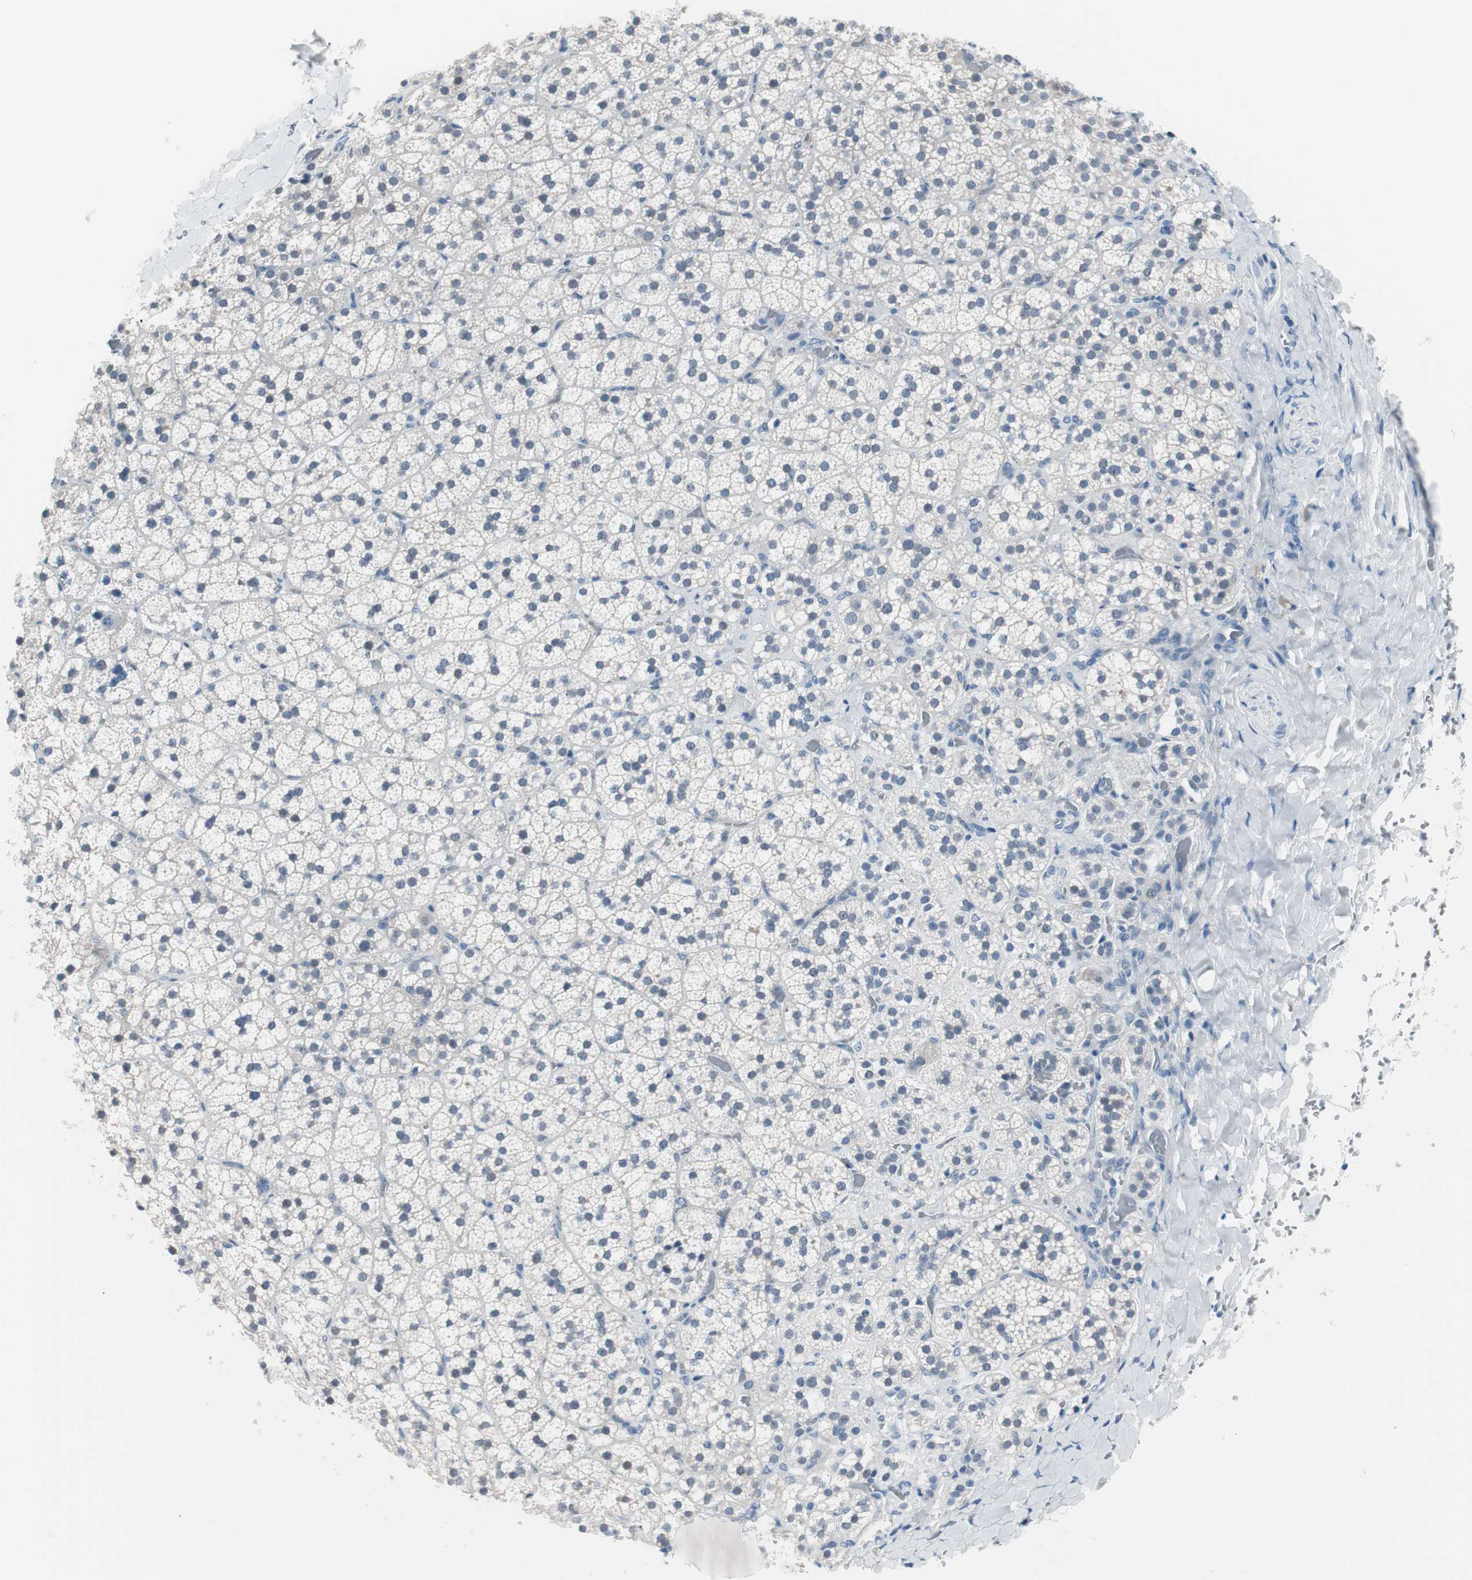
{"staining": {"intensity": "weak", "quantity": "<25%", "location": "cytoplasmic/membranous,nuclear"}, "tissue": "adrenal gland", "cell_type": "Glandular cells", "image_type": "normal", "snomed": [{"axis": "morphology", "description": "Normal tissue, NOS"}, {"axis": "topography", "description": "Adrenal gland"}], "caption": "This is an immunohistochemistry (IHC) photomicrograph of benign adrenal gland. There is no staining in glandular cells.", "gene": "VIL1", "patient": {"sex": "female", "age": 44}}